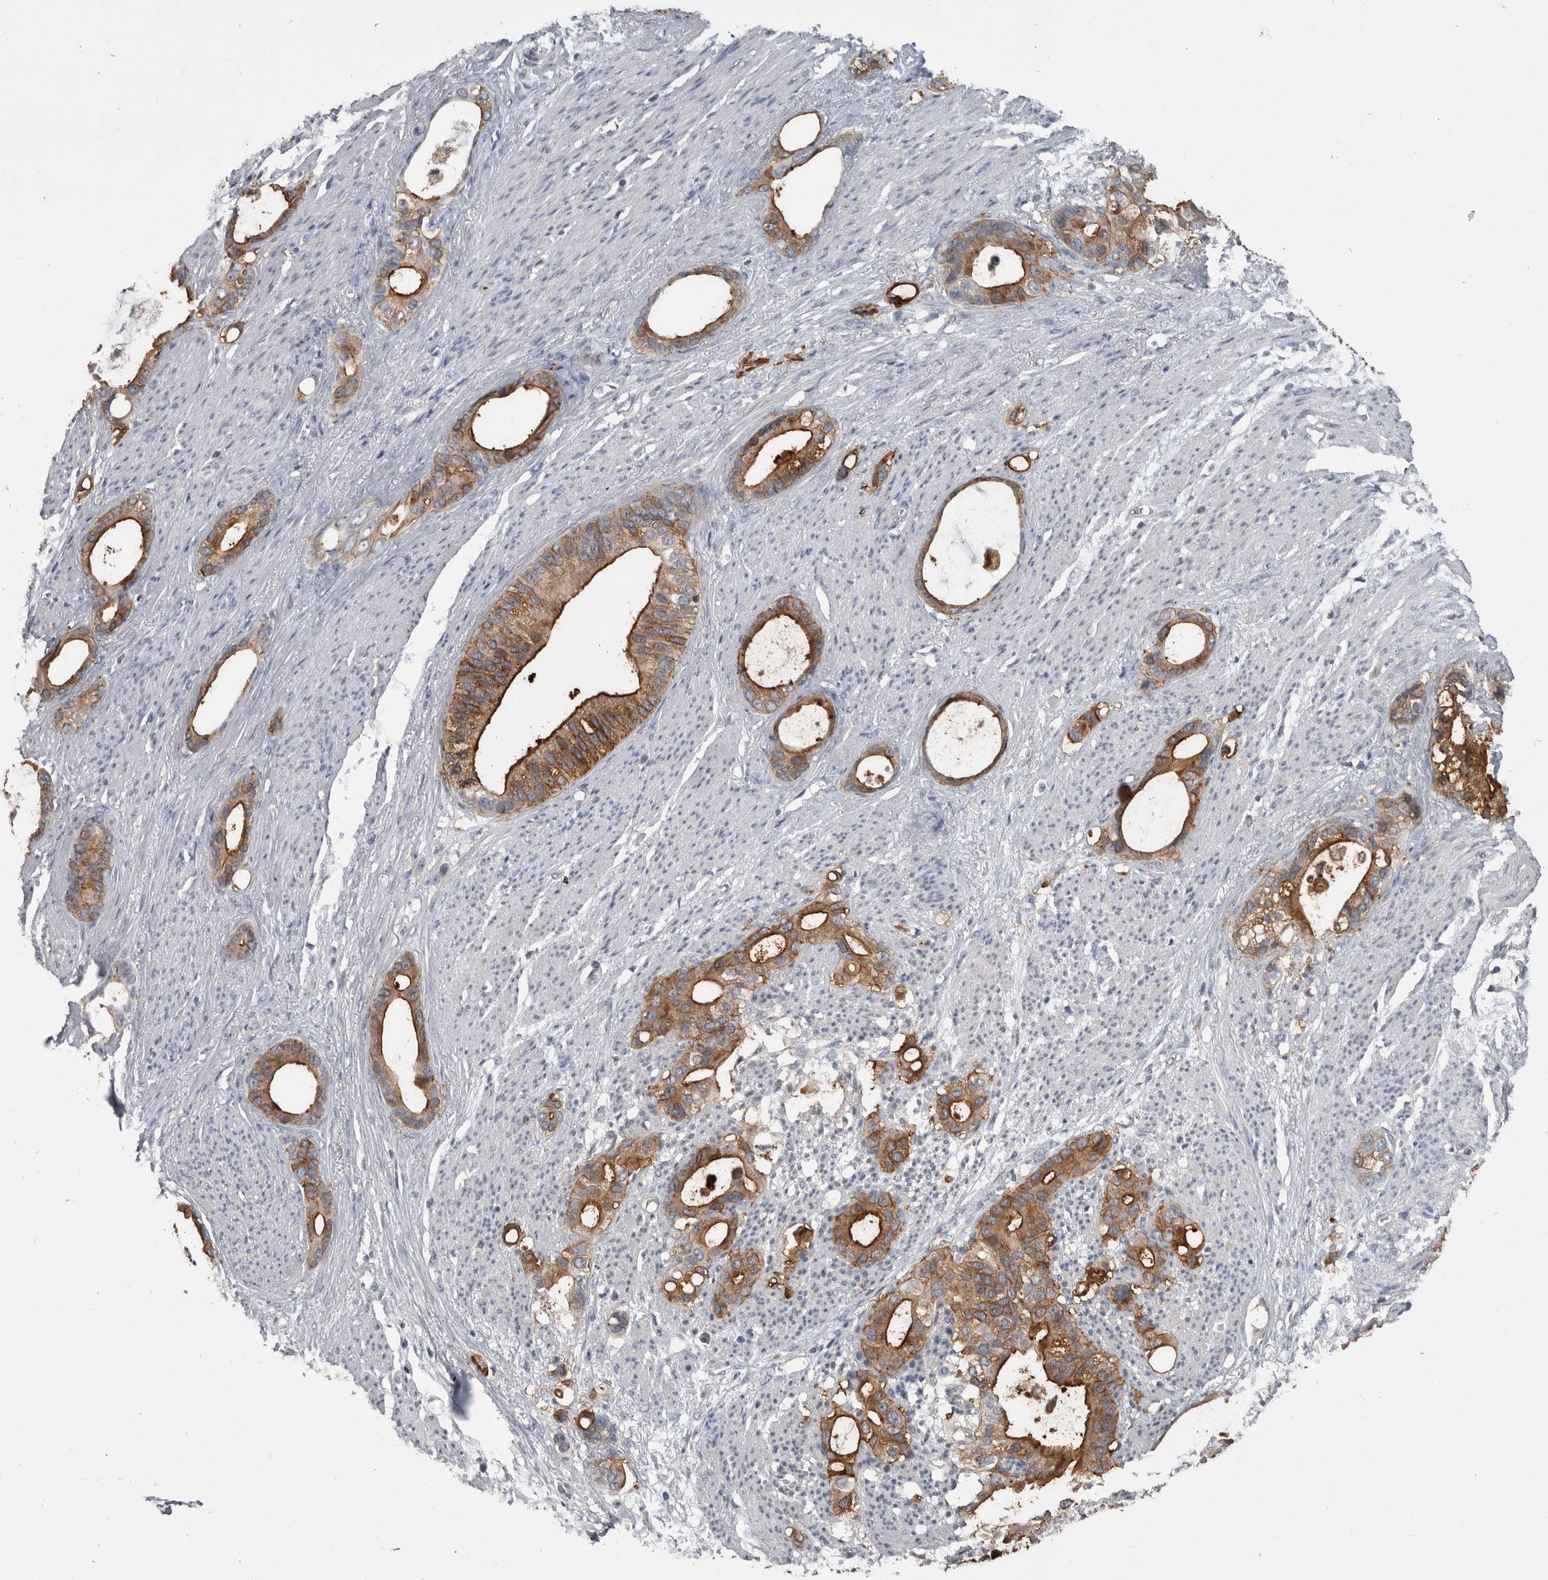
{"staining": {"intensity": "moderate", "quantity": ">75%", "location": "cytoplasmic/membranous"}, "tissue": "stomach cancer", "cell_type": "Tumor cells", "image_type": "cancer", "snomed": [{"axis": "morphology", "description": "Adenocarcinoma, NOS"}, {"axis": "topography", "description": "Stomach"}], "caption": "The micrograph displays immunohistochemical staining of stomach cancer. There is moderate cytoplasmic/membranous expression is present in about >75% of tumor cells.", "gene": "ANXA13", "patient": {"sex": "female", "age": 75}}